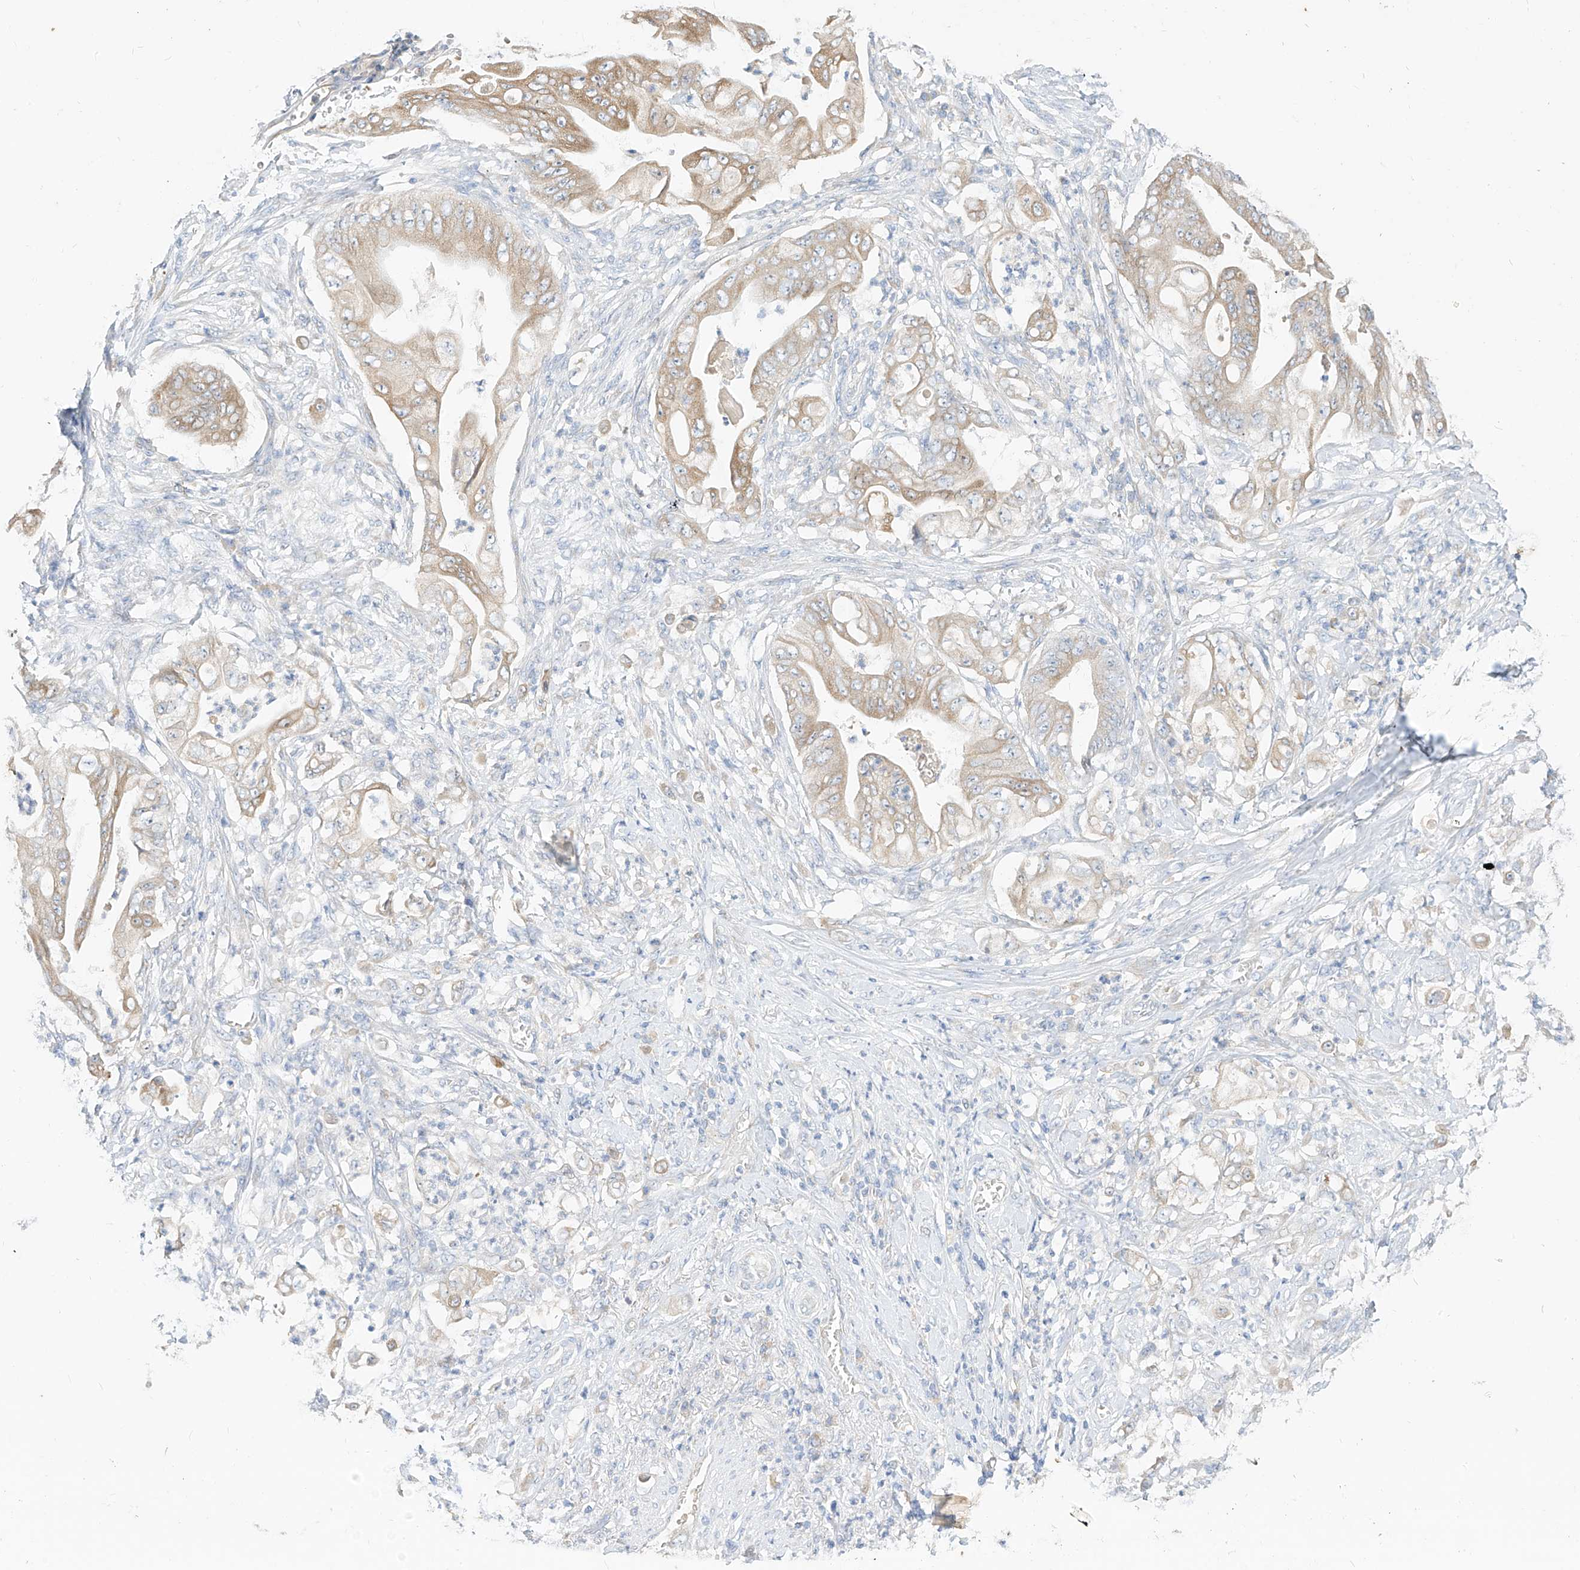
{"staining": {"intensity": "moderate", "quantity": ">75%", "location": "cytoplasmic/membranous"}, "tissue": "stomach cancer", "cell_type": "Tumor cells", "image_type": "cancer", "snomed": [{"axis": "morphology", "description": "Adenocarcinoma, NOS"}, {"axis": "topography", "description": "Stomach"}], "caption": "Adenocarcinoma (stomach) was stained to show a protein in brown. There is medium levels of moderate cytoplasmic/membranous positivity in approximately >75% of tumor cells. Immunohistochemistry (ihc) stains the protein in brown and the nuclei are stained blue.", "gene": "RASA2", "patient": {"sex": "female", "age": 73}}